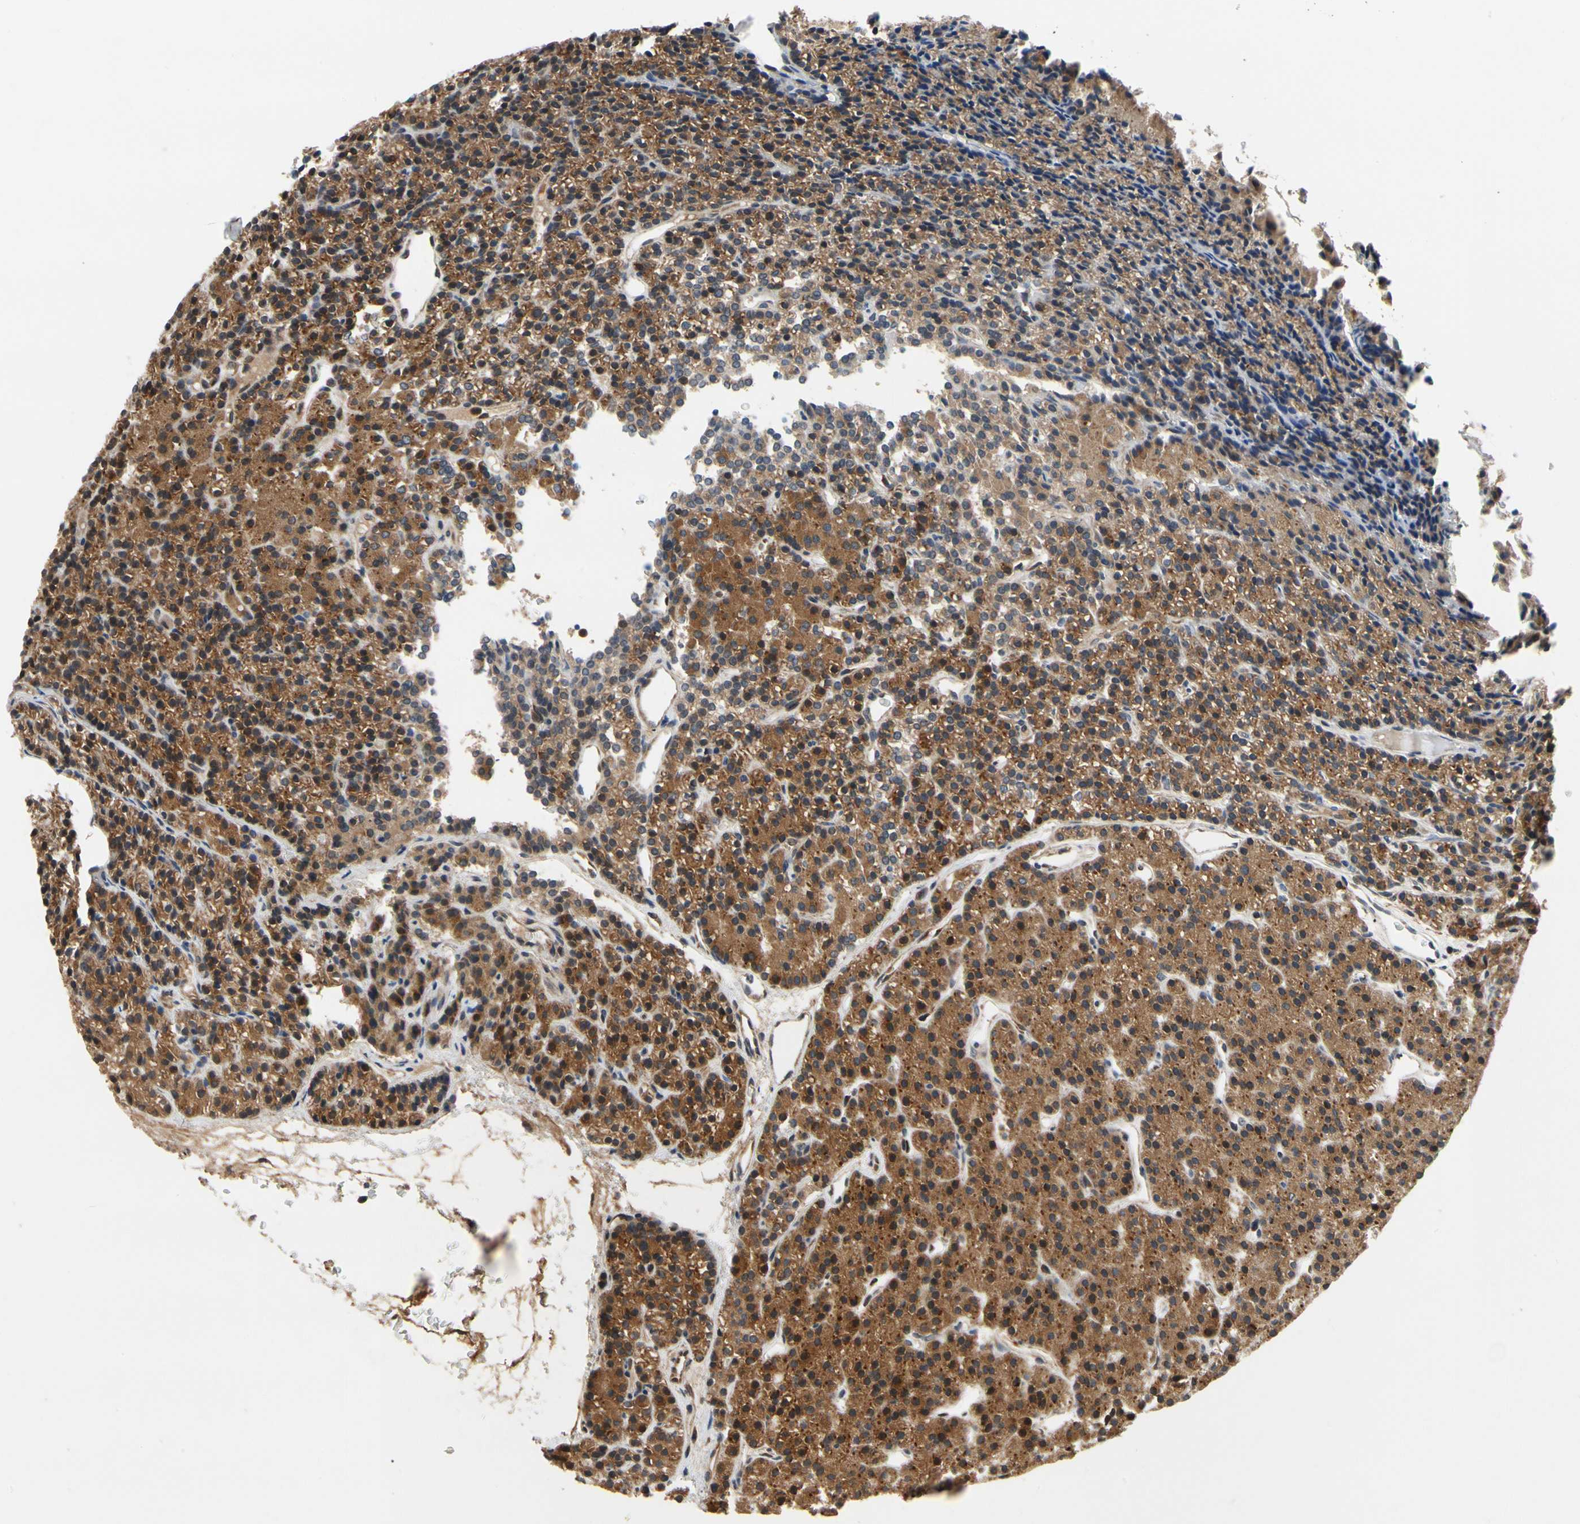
{"staining": {"intensity": "moderate", "quantity": ">75%", "location": "cytoplasmic/membranous"}, "tissue": "parathyroid gland", "cell_type": "Glandular cells", "image_type": "normal", "snomed": [{"axis": "morphology", "description": "Normal tissue, NOS"}, {"axis": "morphology", "description": "Hyperplasia, NOS"}, {"axis": "topography", "description": "Parathyroid gland"}], "caption": "Benign parathyroid gland was stained to show a protein in brown. There is medium levels of moderate cytoplasmic/membranous positivity in approximately >75% of glandular cells.", "gene": "TDRP", "patient": {"sex": "male", "age": 44}}